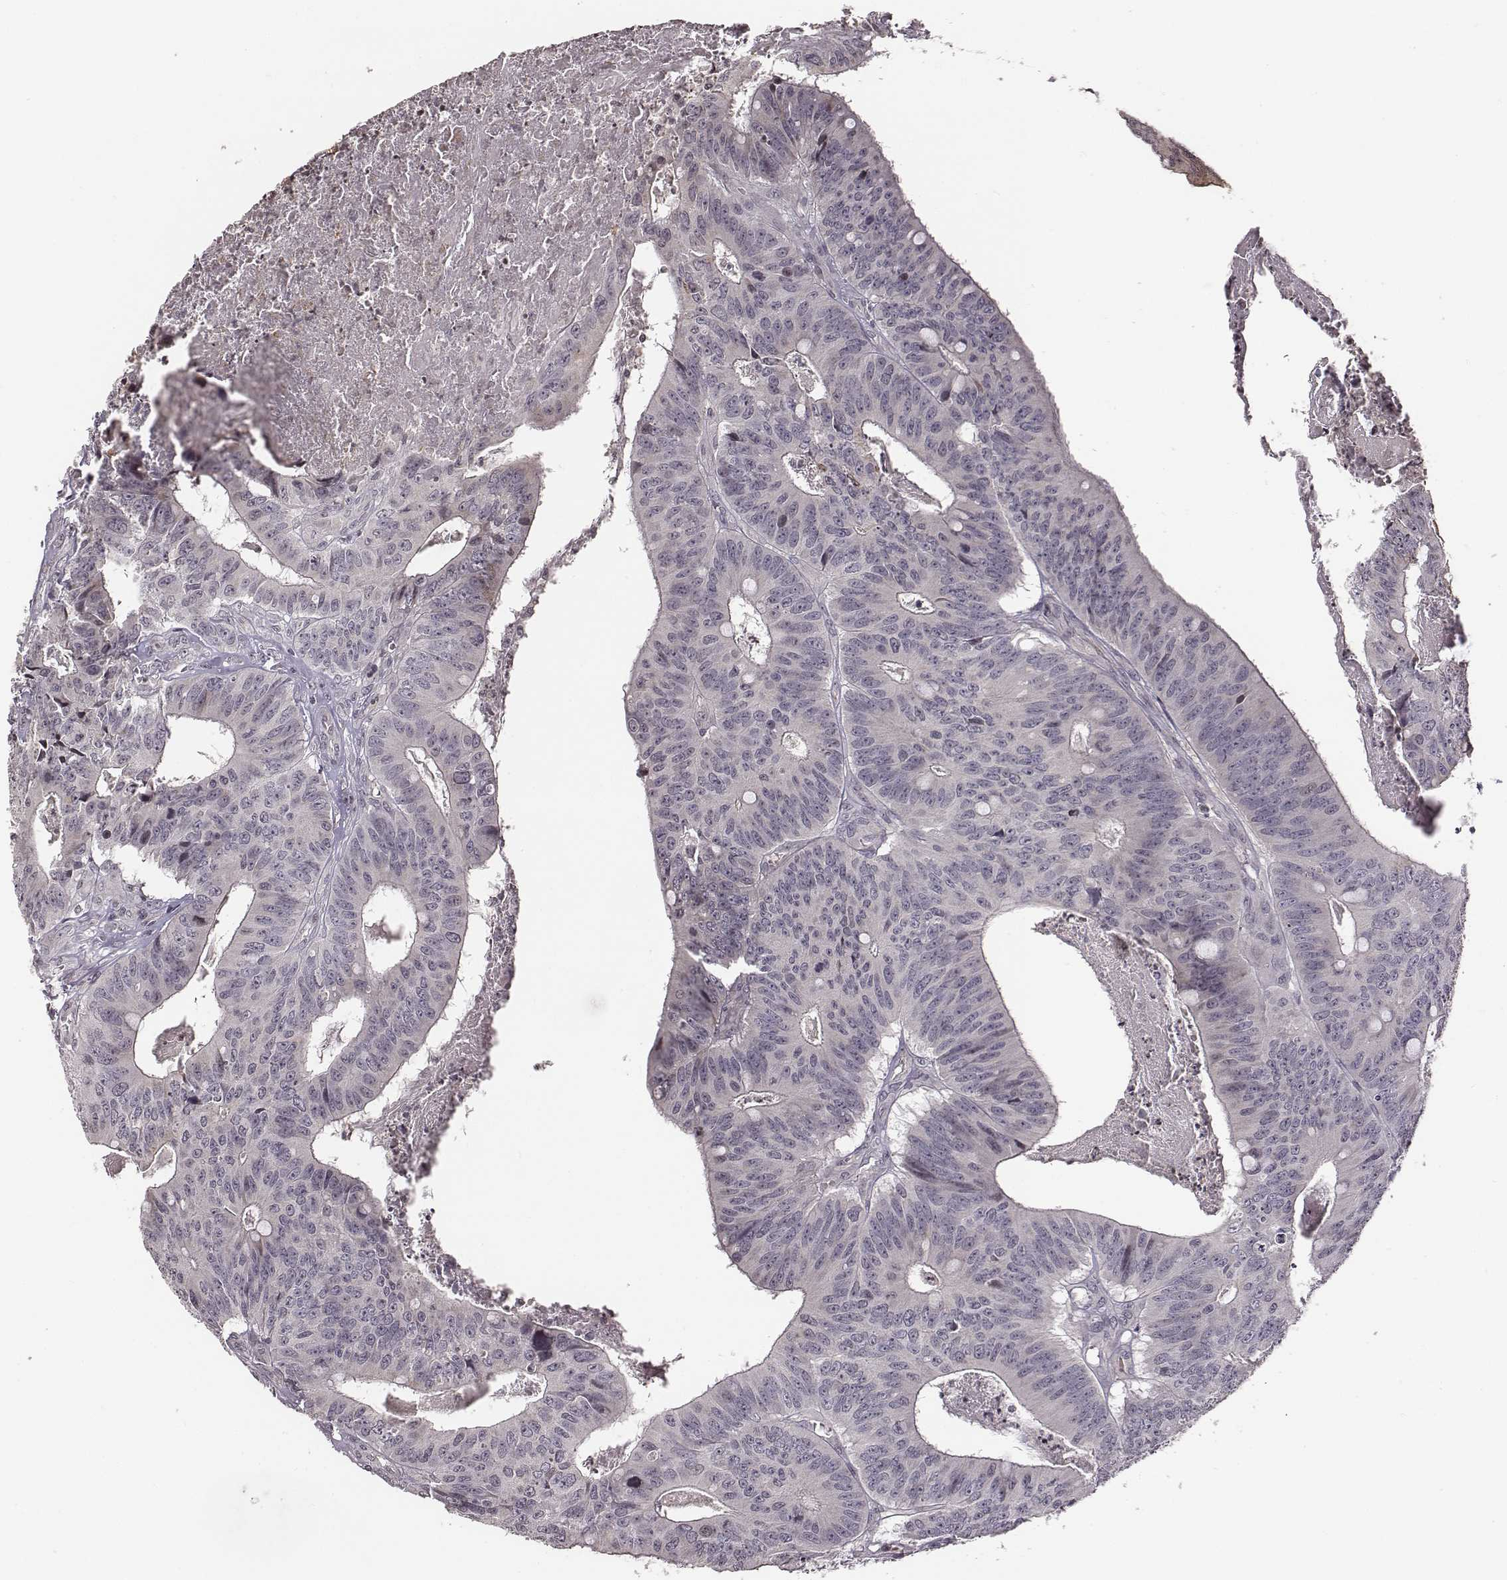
{"staining": {"intensity": "negative", "quantity": "none", "location": "none"}, "tissue": "colorectal cancer", "cell_type": "Tumor cells", "image_type": "cancer", "snomed": [{"axis": "morphology", "description": "Adenocarcinoma, NOS"}, {"axis": "topography", "description": "Colon"}], "caption": "Colorectal cancer (adenocarcinoma) was stained to show a protein in brown. There is no significant positivity in tumor cells.", "gene": "GRM4", "patient": {"sex": "male", "age": 84}}